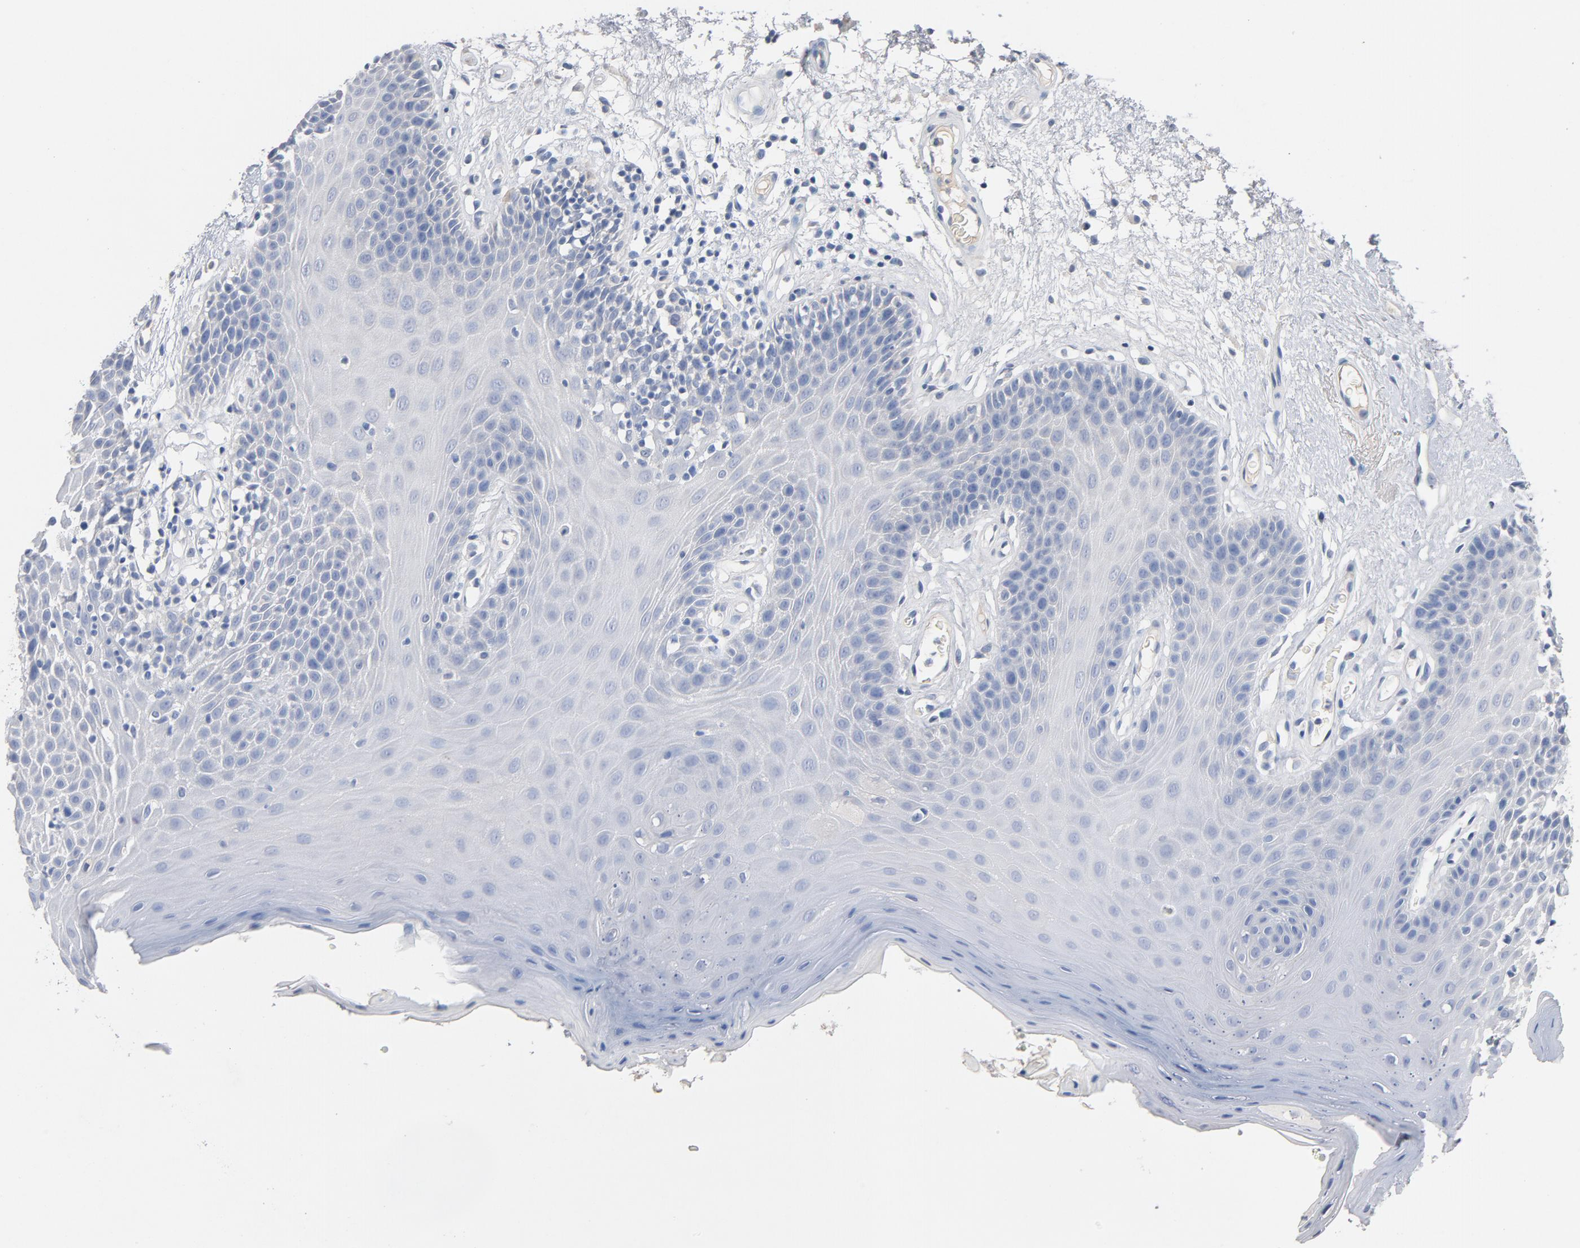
{"staining": {"intensity": "negative", "quantity": "none", "location": "none"}, "tissue": "oral mucosa", "cell_type": "Squamous epithelial cells", "image_type": "normal", "snomed": [{"axis": "morphology", "description": "Normal tissue, NOS"}, {"axis": "morphology", "description": "Squamous cell carcinoma, NOS"}, {"axis": "topography", "description": "Skeletal muscle"}, {"axis": "topography", "description": "Oral tissue"}, {"axis": "topography", "description": "Head-Neck"}], "caption": "The micrograph shows no staining of squamous epithelial cells in normal oral mucosa.", "gene": "ZCCHC13", "patient": {"sex": "male", "age": 71}}